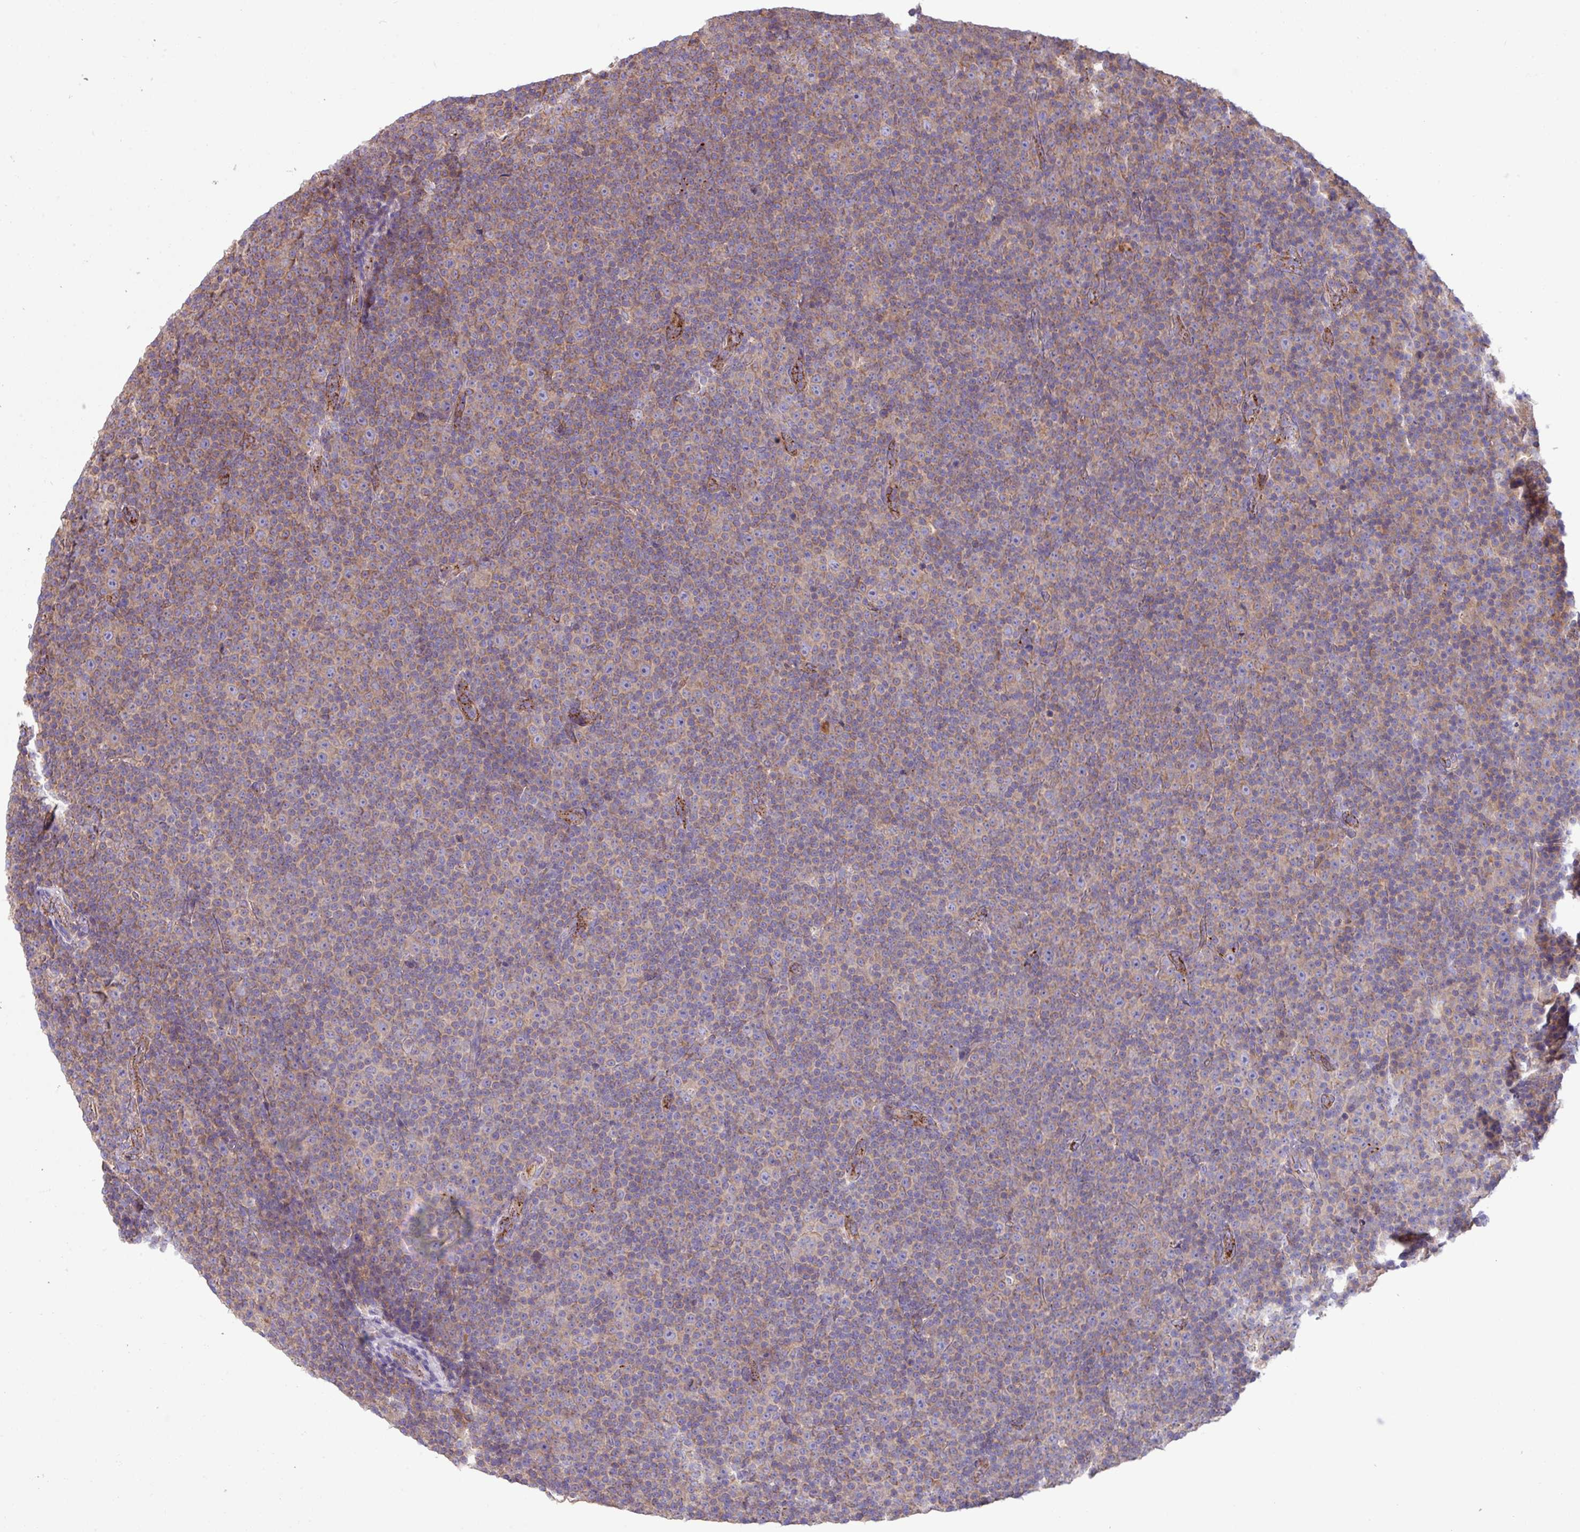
{"staining": {"intensity": "weak", "quantity": "25%-75%", "location": "cytoplasmic/membranous"}, "tissue": "lymphoma", "cell_type": "Tumor cells", "image_type": "cancer", "snomed": [{"axis": "morphology", "description": "Malignant lymphoma, non-Hodgkin's type, Low grade"}, {"axis": "topography", "description": "Lymph node"}], "caption": "Immunohistochemical staining of human lymphoma demonstrates weak cytoplasmic/membranous protein staining in about 25%-75% of tumor cells. The staining was performed using DAB (3,3'-diaminobenzidine), with brown indicating positive protein expression. Nuclei are stained blue with hematoxylin.", "gene": "PPM1J", "patient": {"sex": "female", "age": 67}}